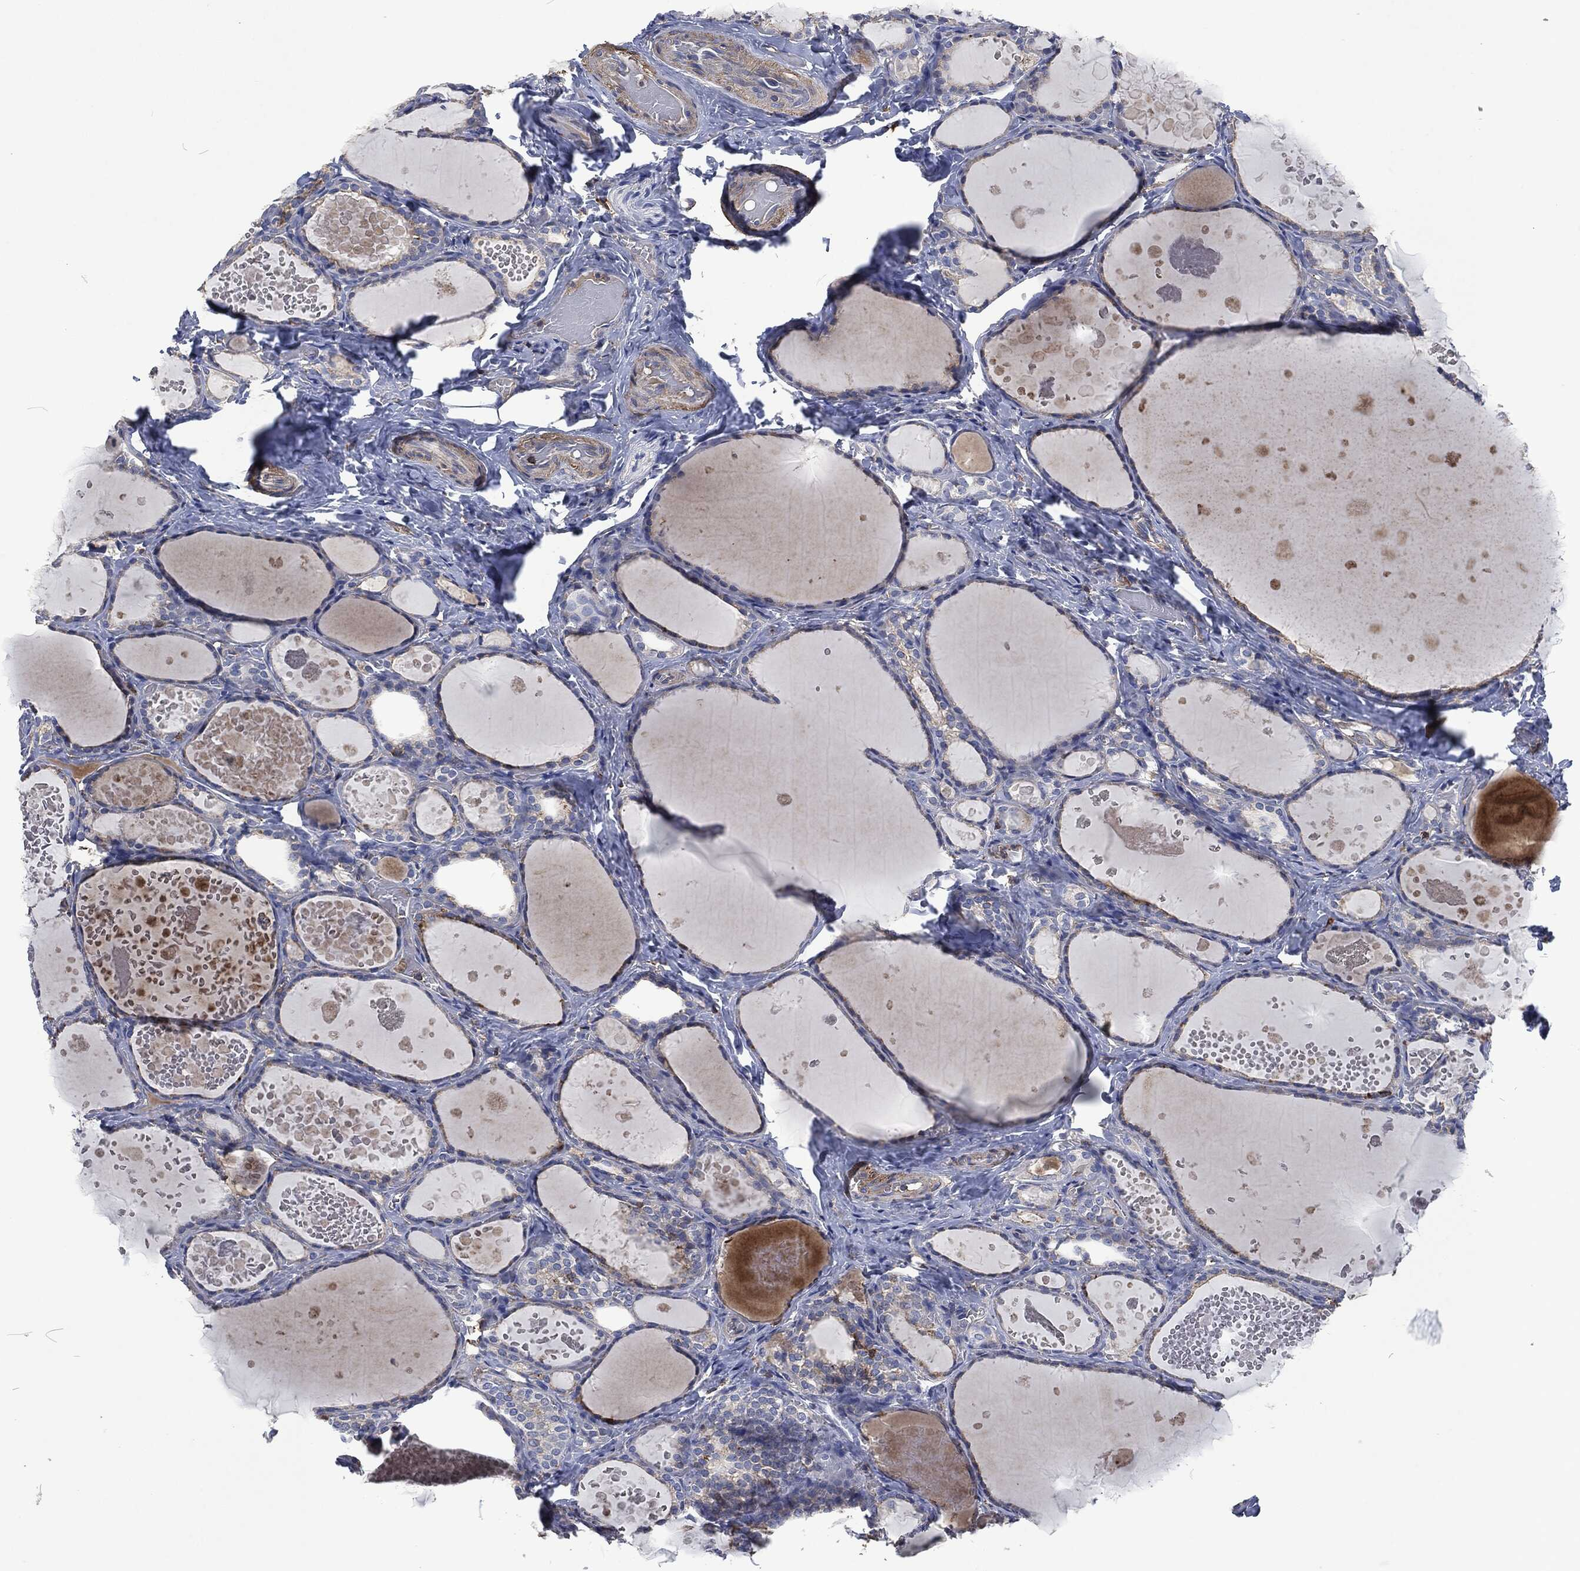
{"staining": {"intensity": "weak", "quantity": "<25%", "location": "cytoplasmic/membranous"}, "tissue": "thyroid gland", "cell_type": "Glandular cells", "image_type": "normal", "snomed": [{"axis": "morphology", "description": "Normal tissue, NOS"}, {"axis": "topography", "description": "Thyroid gland"}], "caption": "Human thyroid gland stained for a protein using immunohistochemistry (IHC) reveals no staining in glandular cells.", "gene": "LGALS9", "patient": {"sex": "female", "age": 56}}